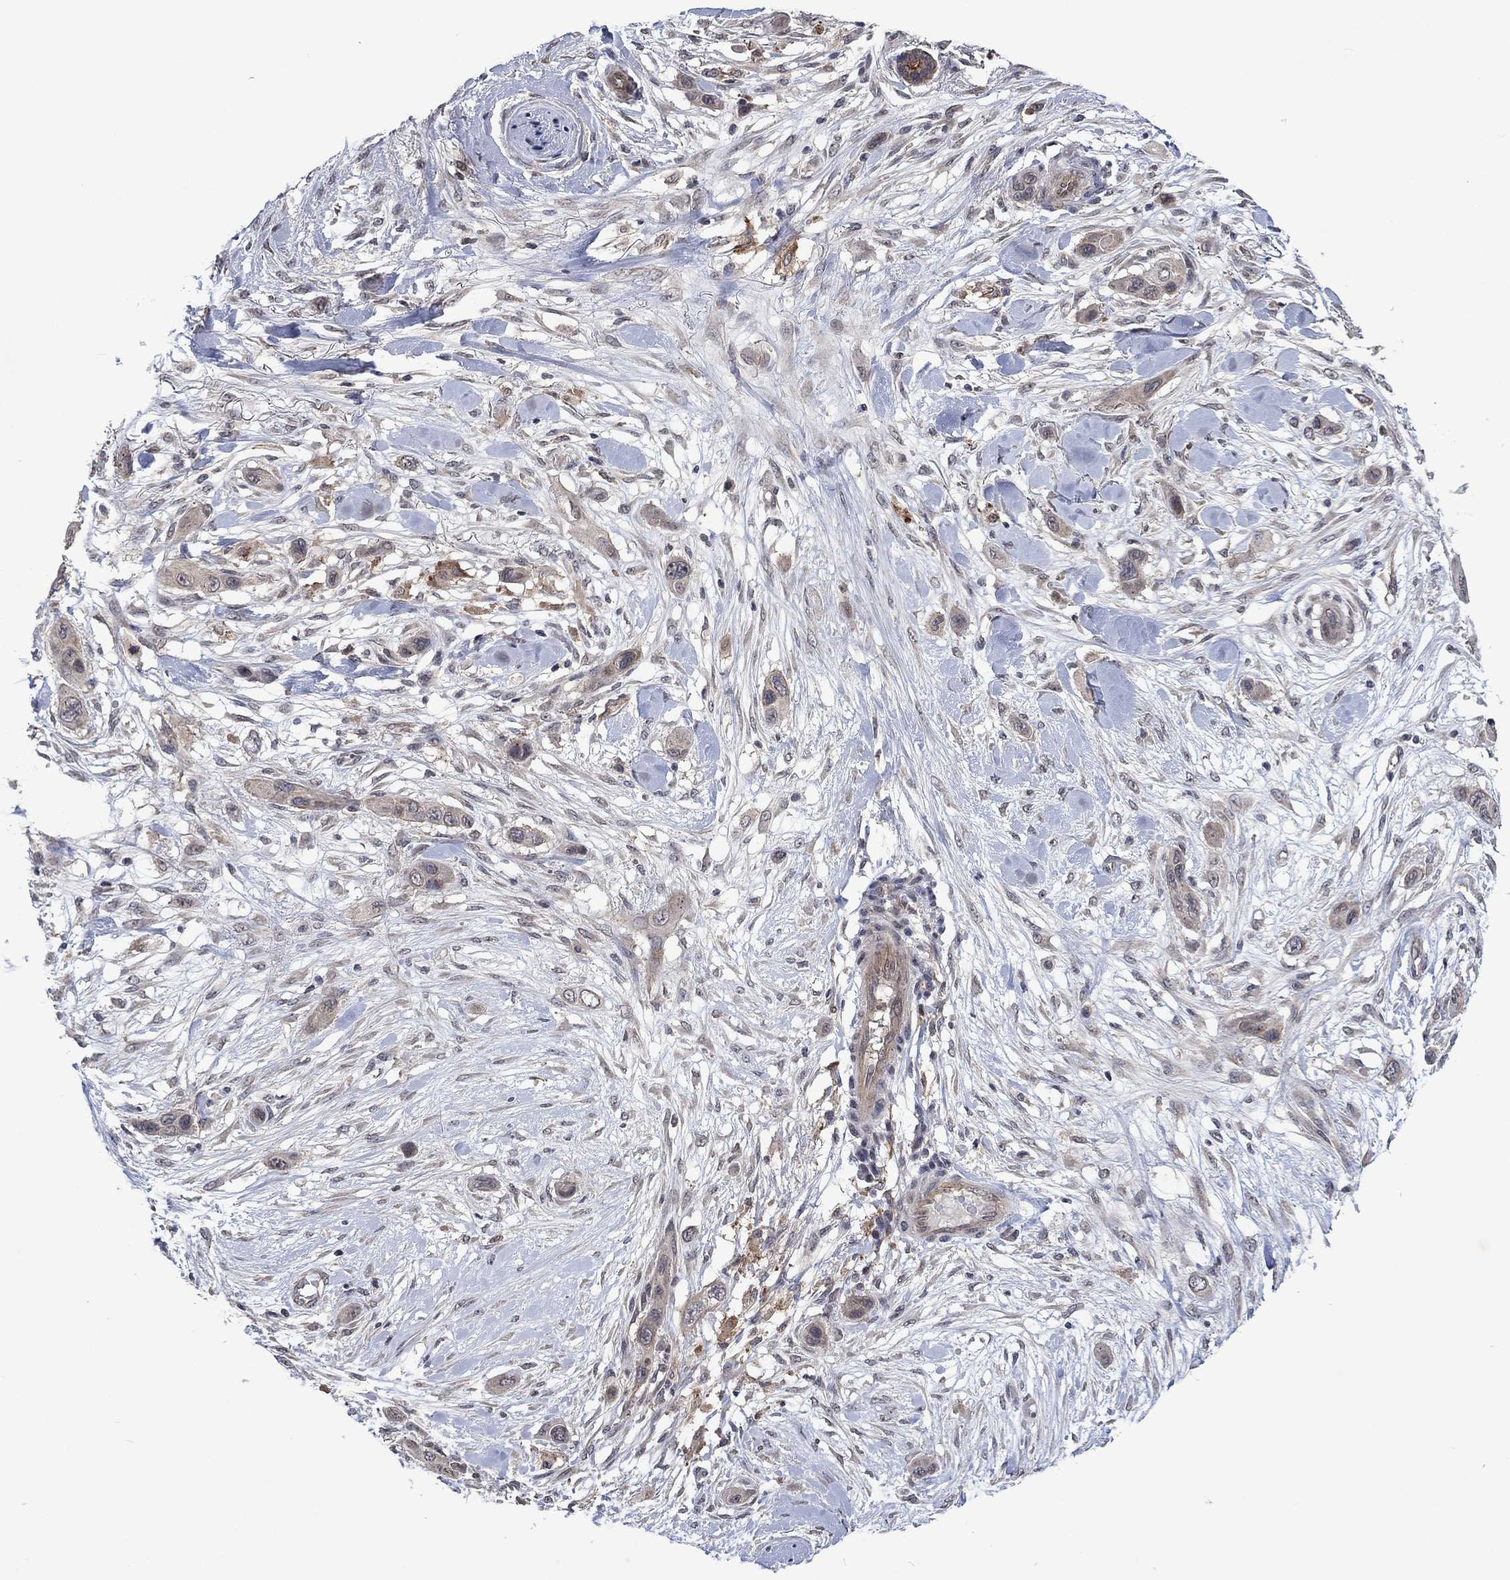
{"staining": {"intensity": "weak", "quantity": "<25%", "location": "cytoplasmic/membranous"}, "tissue": "skin cancer", "cell_type": "Tumor cells", "image_type": "cancer", "snomed": [{"axis": "morphology", "description": "Squamous cell carcinoma, NOS"}, {"axis": "topography", "description": "Skin"}], "caption": "A high-resolution micrograph shows immunohistochemistry staining of skin cancer (squamous cell carcinoma), which exhibits no significant staining in tumor cells.", "gene": "PPP1R9A", "patient": {"sex": "male", "age": 79}}